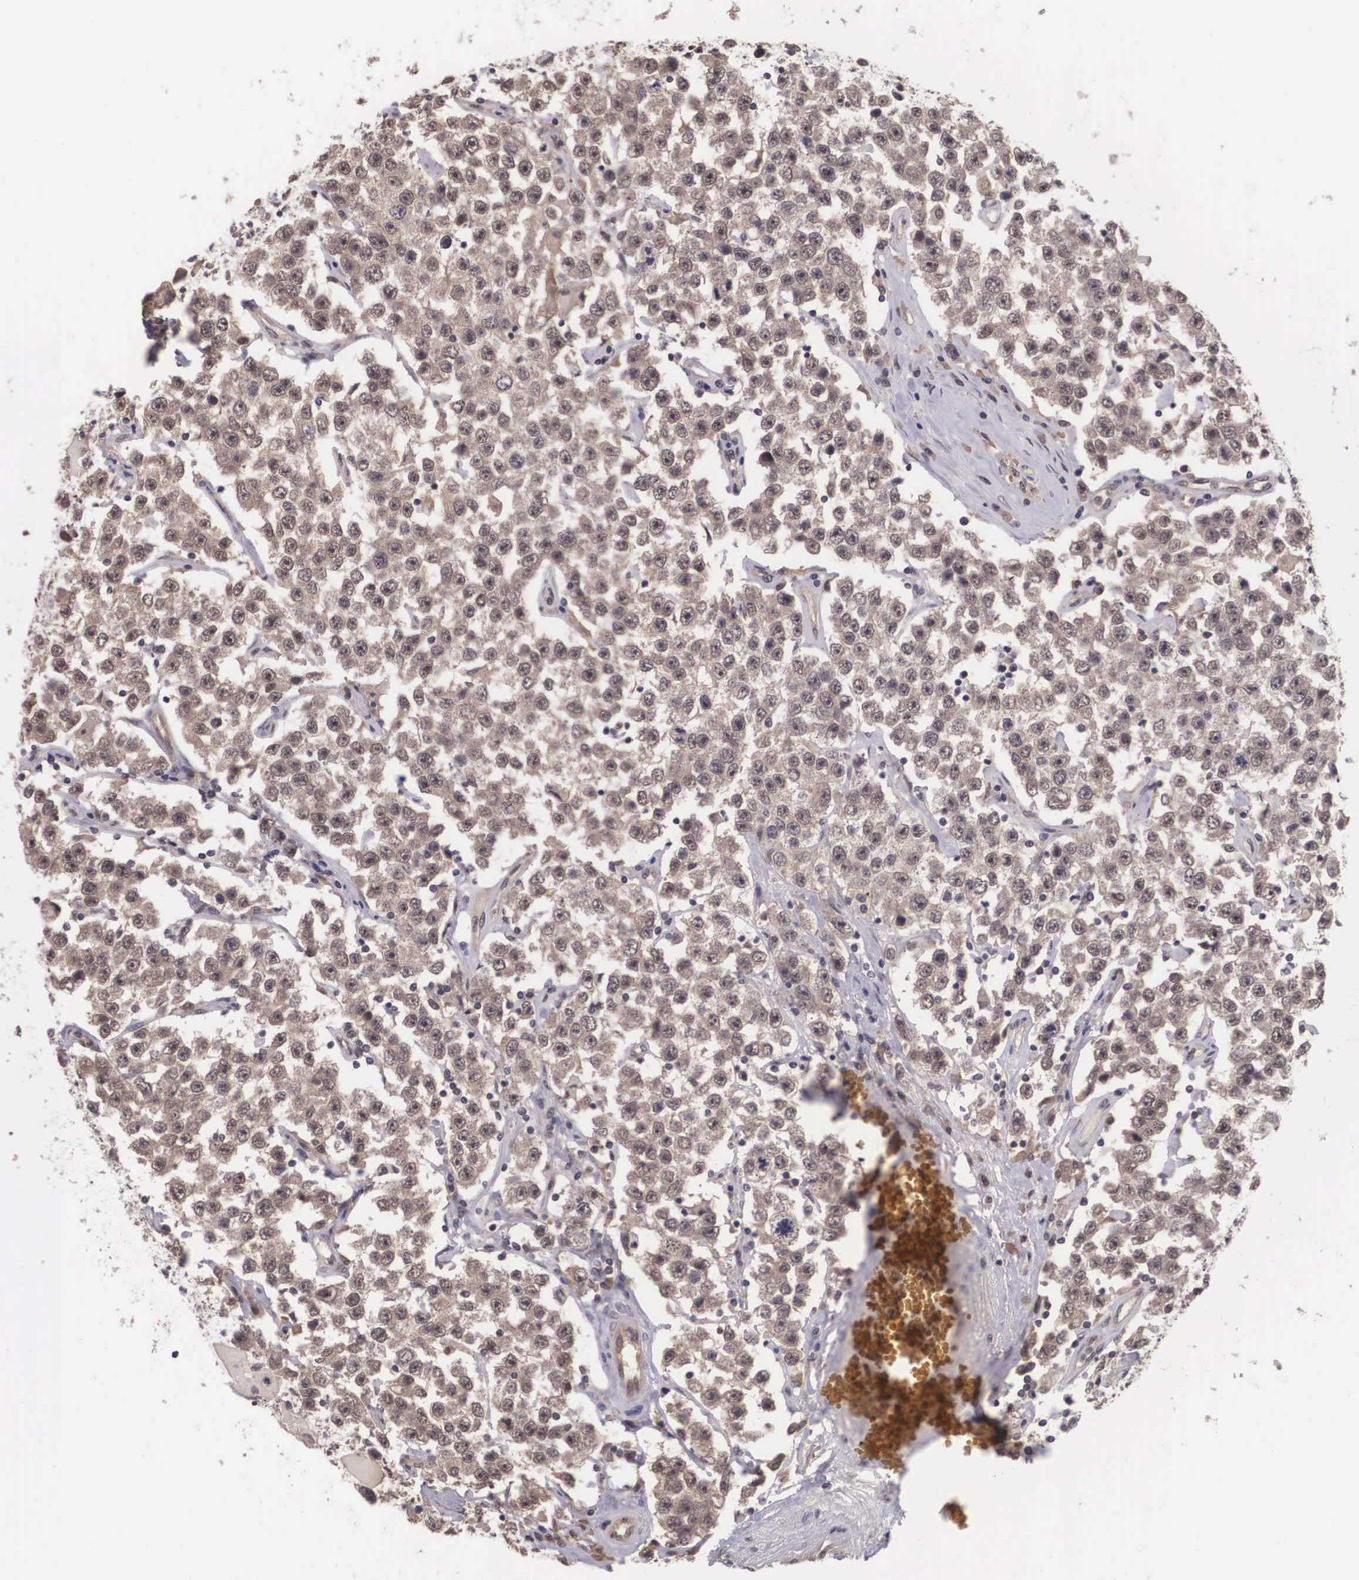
{"staining": {"intensity": "weak", "quantity": ">75%", "location": "cytoplasmic/membranous"}, "tissue": "testis cancer", "cell_type": "Tumor cells", "image_type": "cancer", "snomed": [{"axis": "morphology", "description": "Seminoma, NOS"}, {"axis": "topography", "description": "Testis"}], "caption": "The histopathology image exhibits a brown stain indicating the presence of a protein in the cytoplasmic/membranous of tumor cells in testis seminoma. (IHC, brightfield microscopy, high magnification).", "gene": "VASH1", "patient": {"sex": "male", "age": 52}}